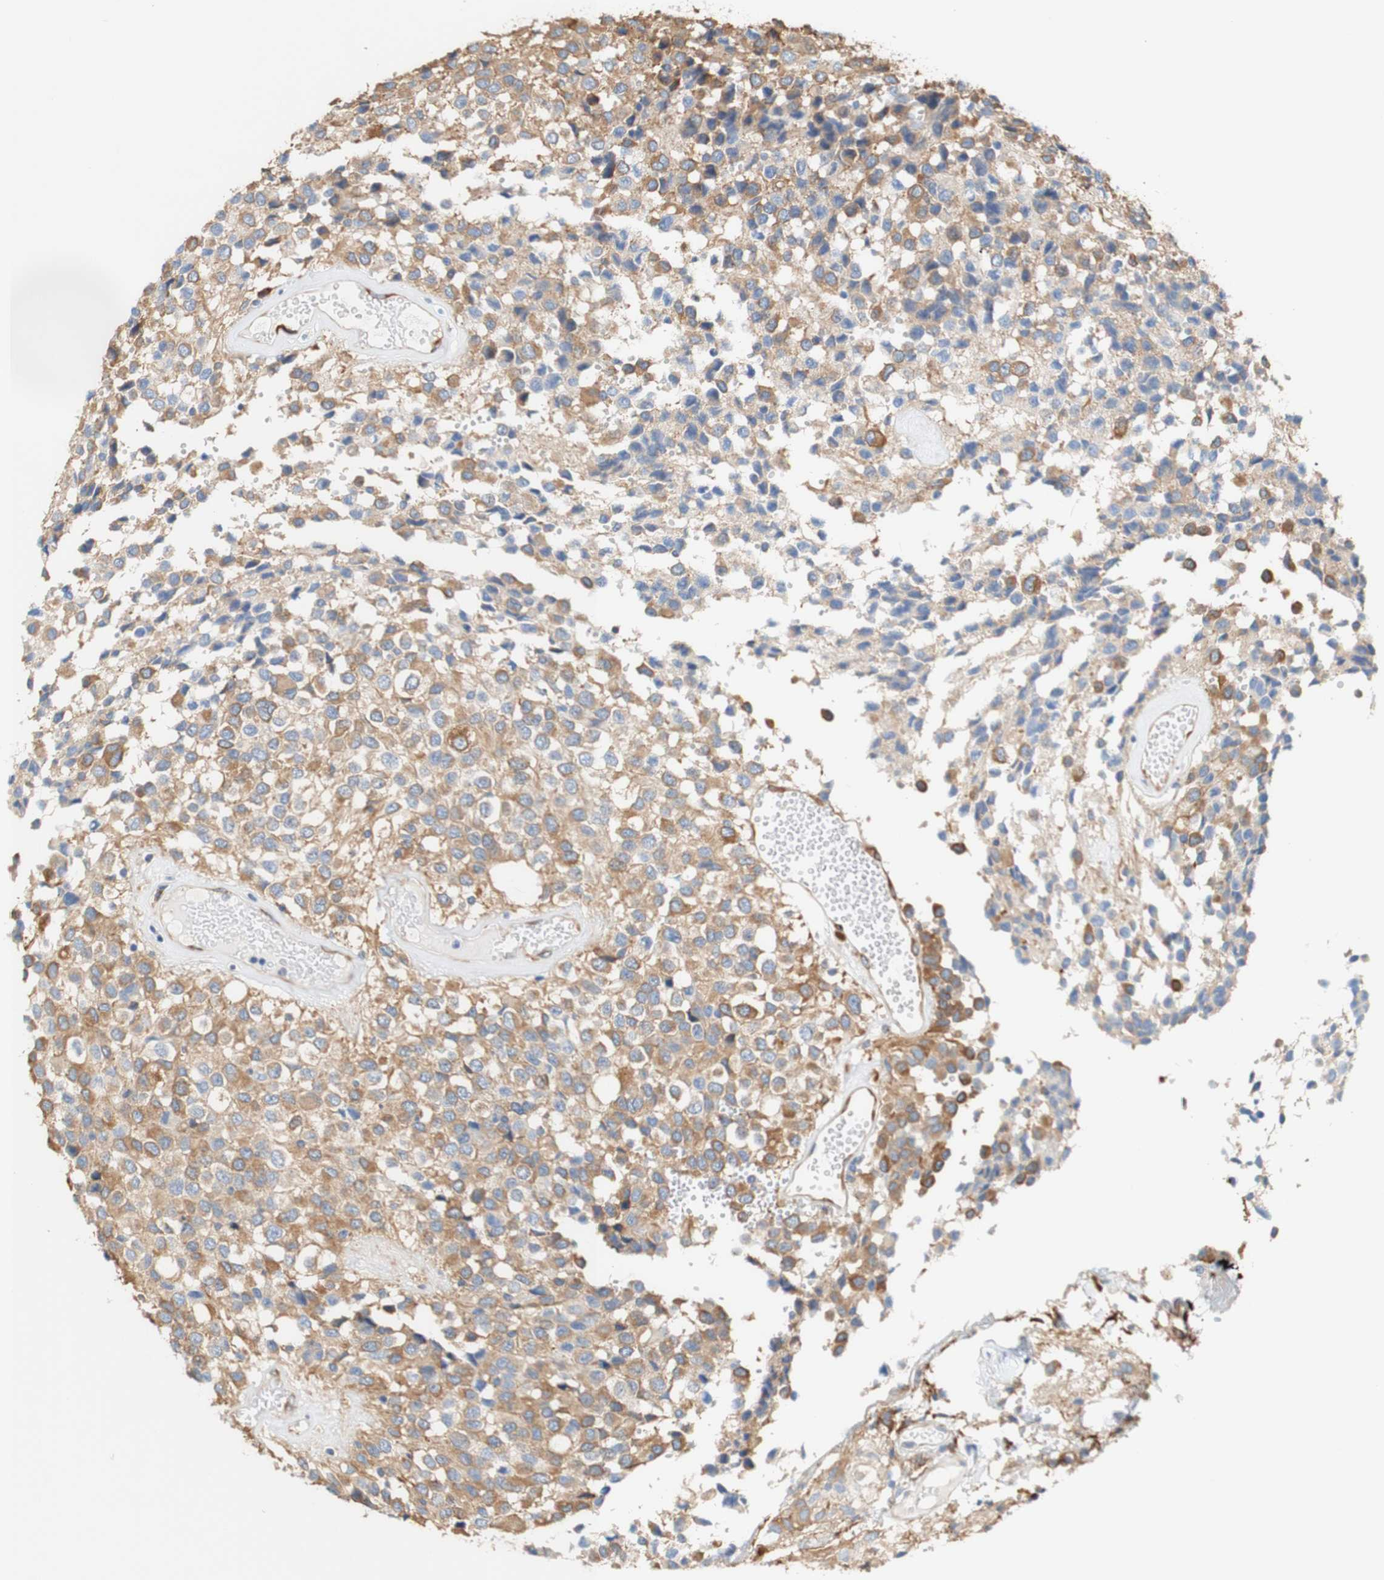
{"staining": {"intensity": "moderate", "quantity": ">75%", "location": "cytoplasmic/membranous"}, "tissue": "glioma", "cell_type": "Tumor cells", "image_type": "cancer", "snomed": [{"axis": "morphology", "description": "Glioma, malignant, High grade"}, {"axis": "topography", "description": "Brain"}], "caption": "Protein expression by immunohistochemistry exhibits moderate cytoplasmic/membranous staining in approximately >75% of tumor cells in high-grade glioma (malignant).", "gene": "EIF2AK4", "patient": {"sex": "male", "age": 32}}